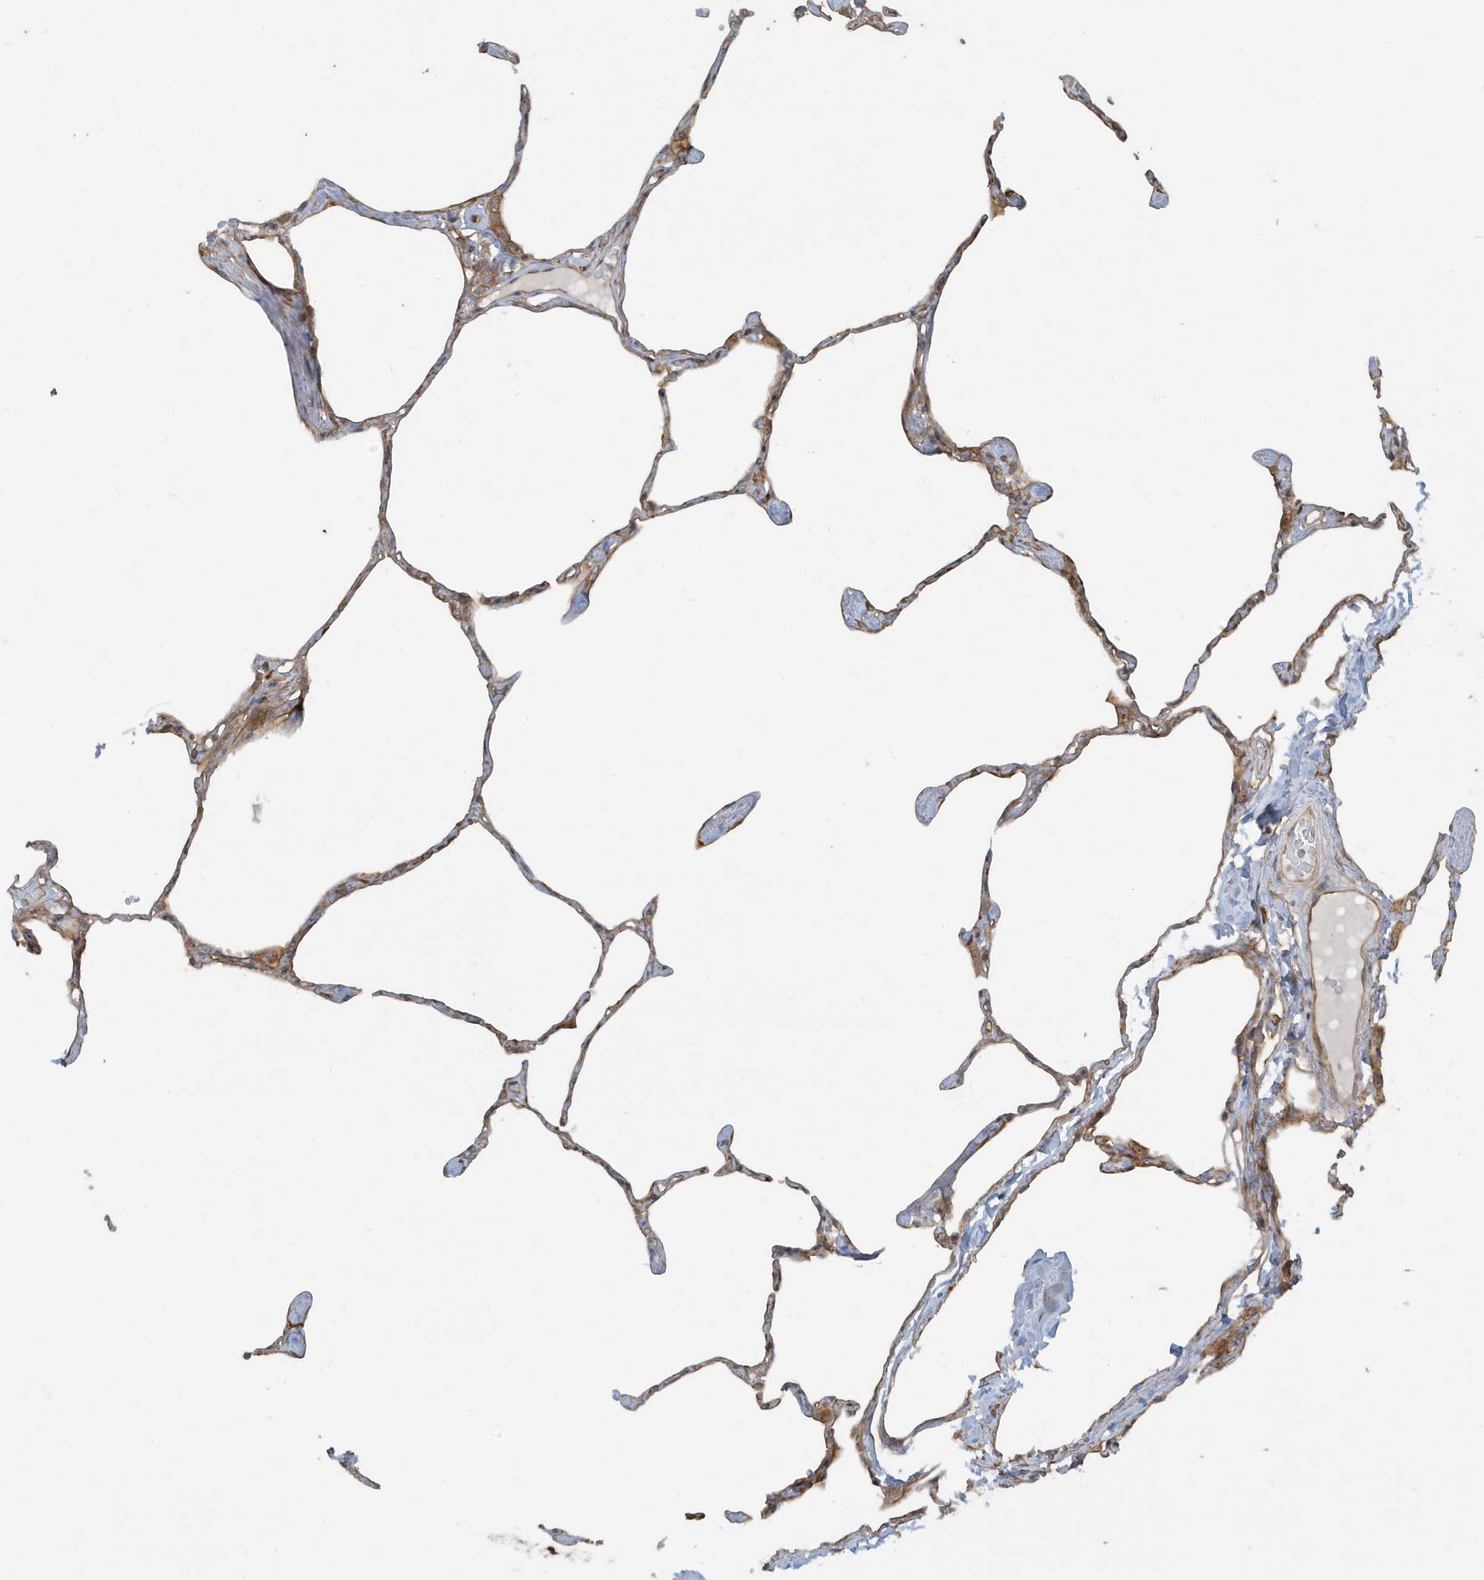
{"staining": {"intensity": "moderate", "quantity": "25%-75%", "location": "cytoplasmic/membranous"}, "tissue": "lung", "cell_type": "Alveolar cells", "image_type": "normal", "snomed": [{"axis": "morphology", "description": "Normal tissue, NOS"}, {"axis": "topography", "description": "Lung"}], "caption": "Brown immunohistochemical staining in benign lung reveals moderate cytoplasmic/membranous expression in about 25%-75% of alveolar cells.", "gene": "ATP23", "patient": {"sex": "male", "age": 65}}